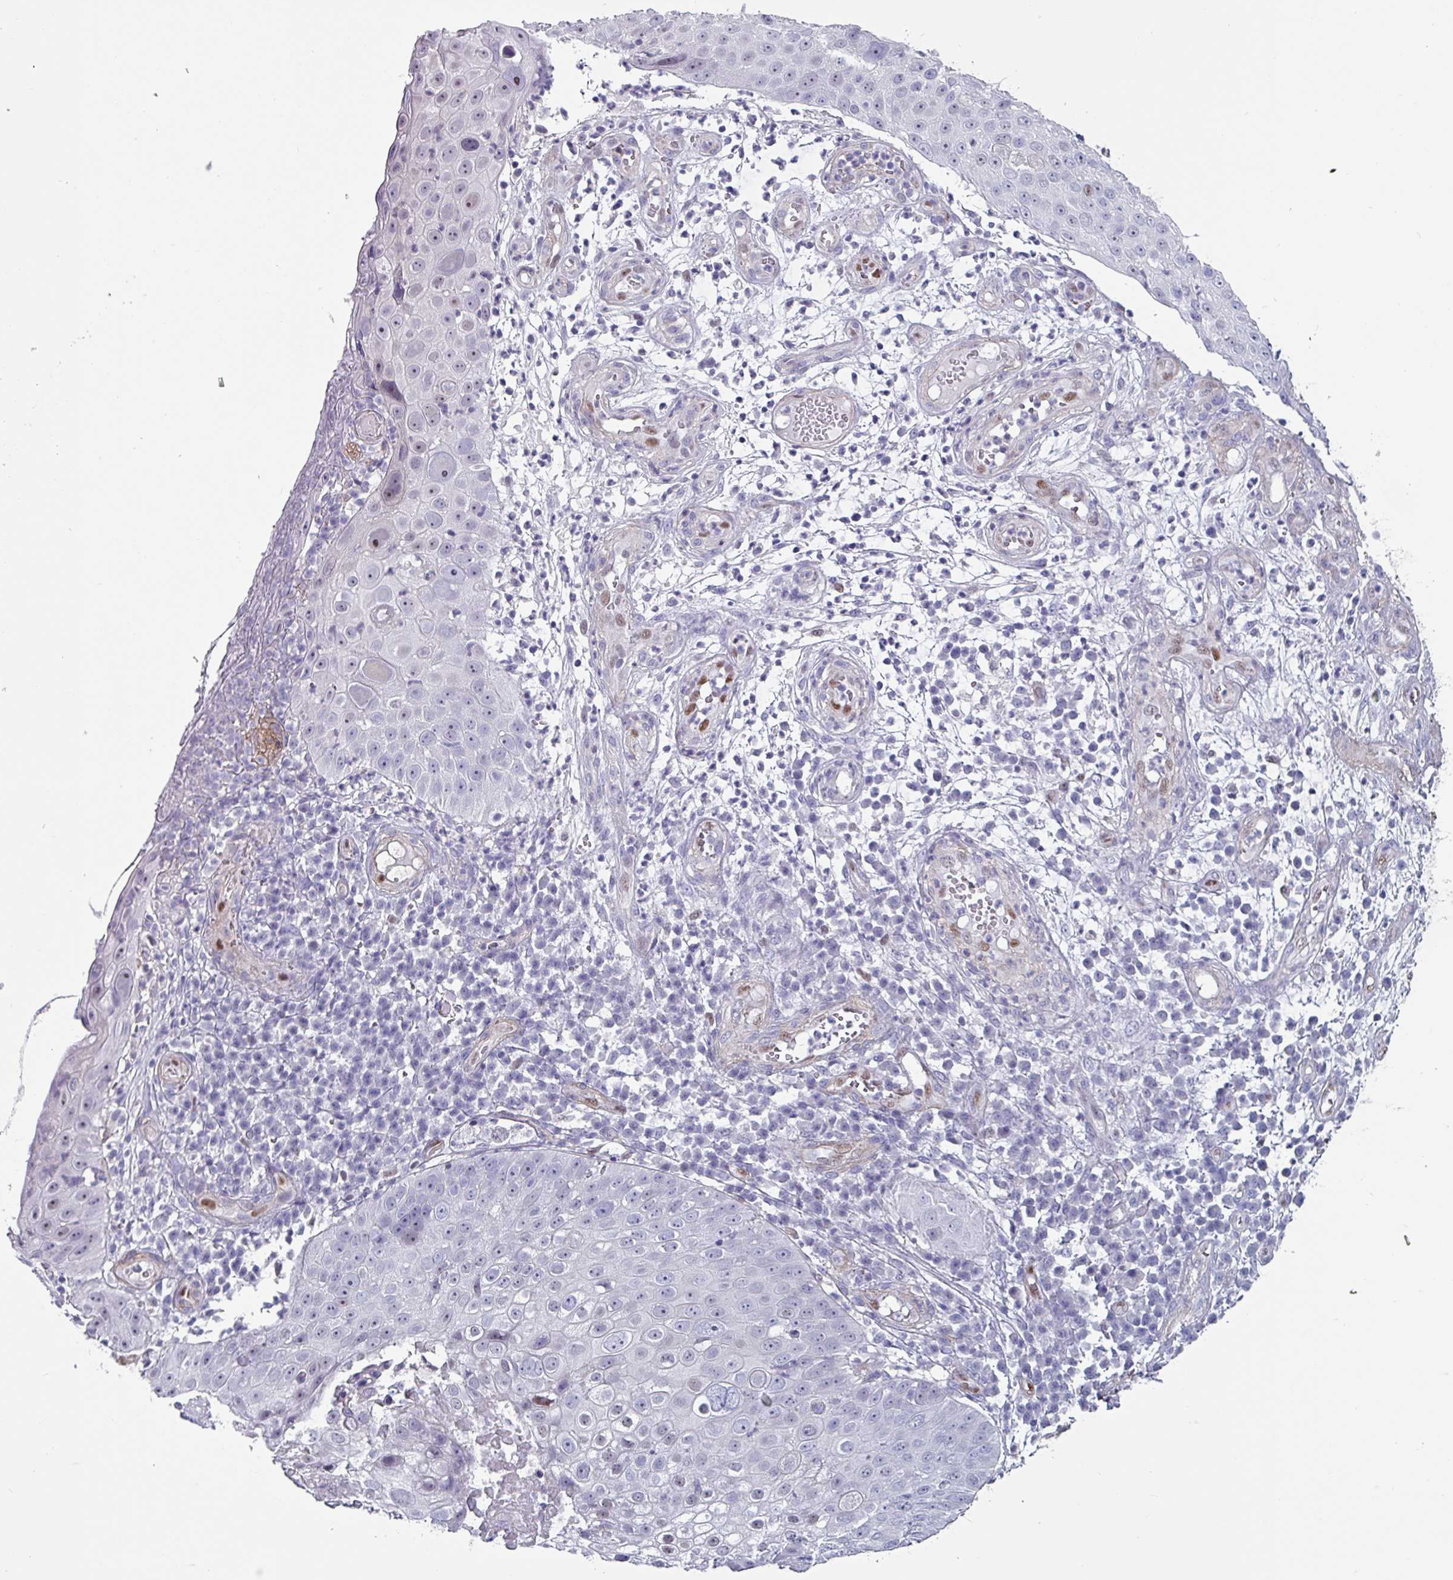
{"staining": {"intensity": "negative", "quantity": "none", "location": "none"}, "tissue": "skin cancer", "cell_type": "Tumor cells", "image_type": "cancer", "snomed": [{"axis": "morphology", "description": "Squamous cell carcinoma, NOS"}, {"axis": "topography", "description": "Skin"}], "caption": "DAB immunohistochemical staining of human skin cancer reveals no significant positivity in tumor cells.", "gene": "ZNF816-ZNF321P", "patient": {"sex": "male", "age": 71}}